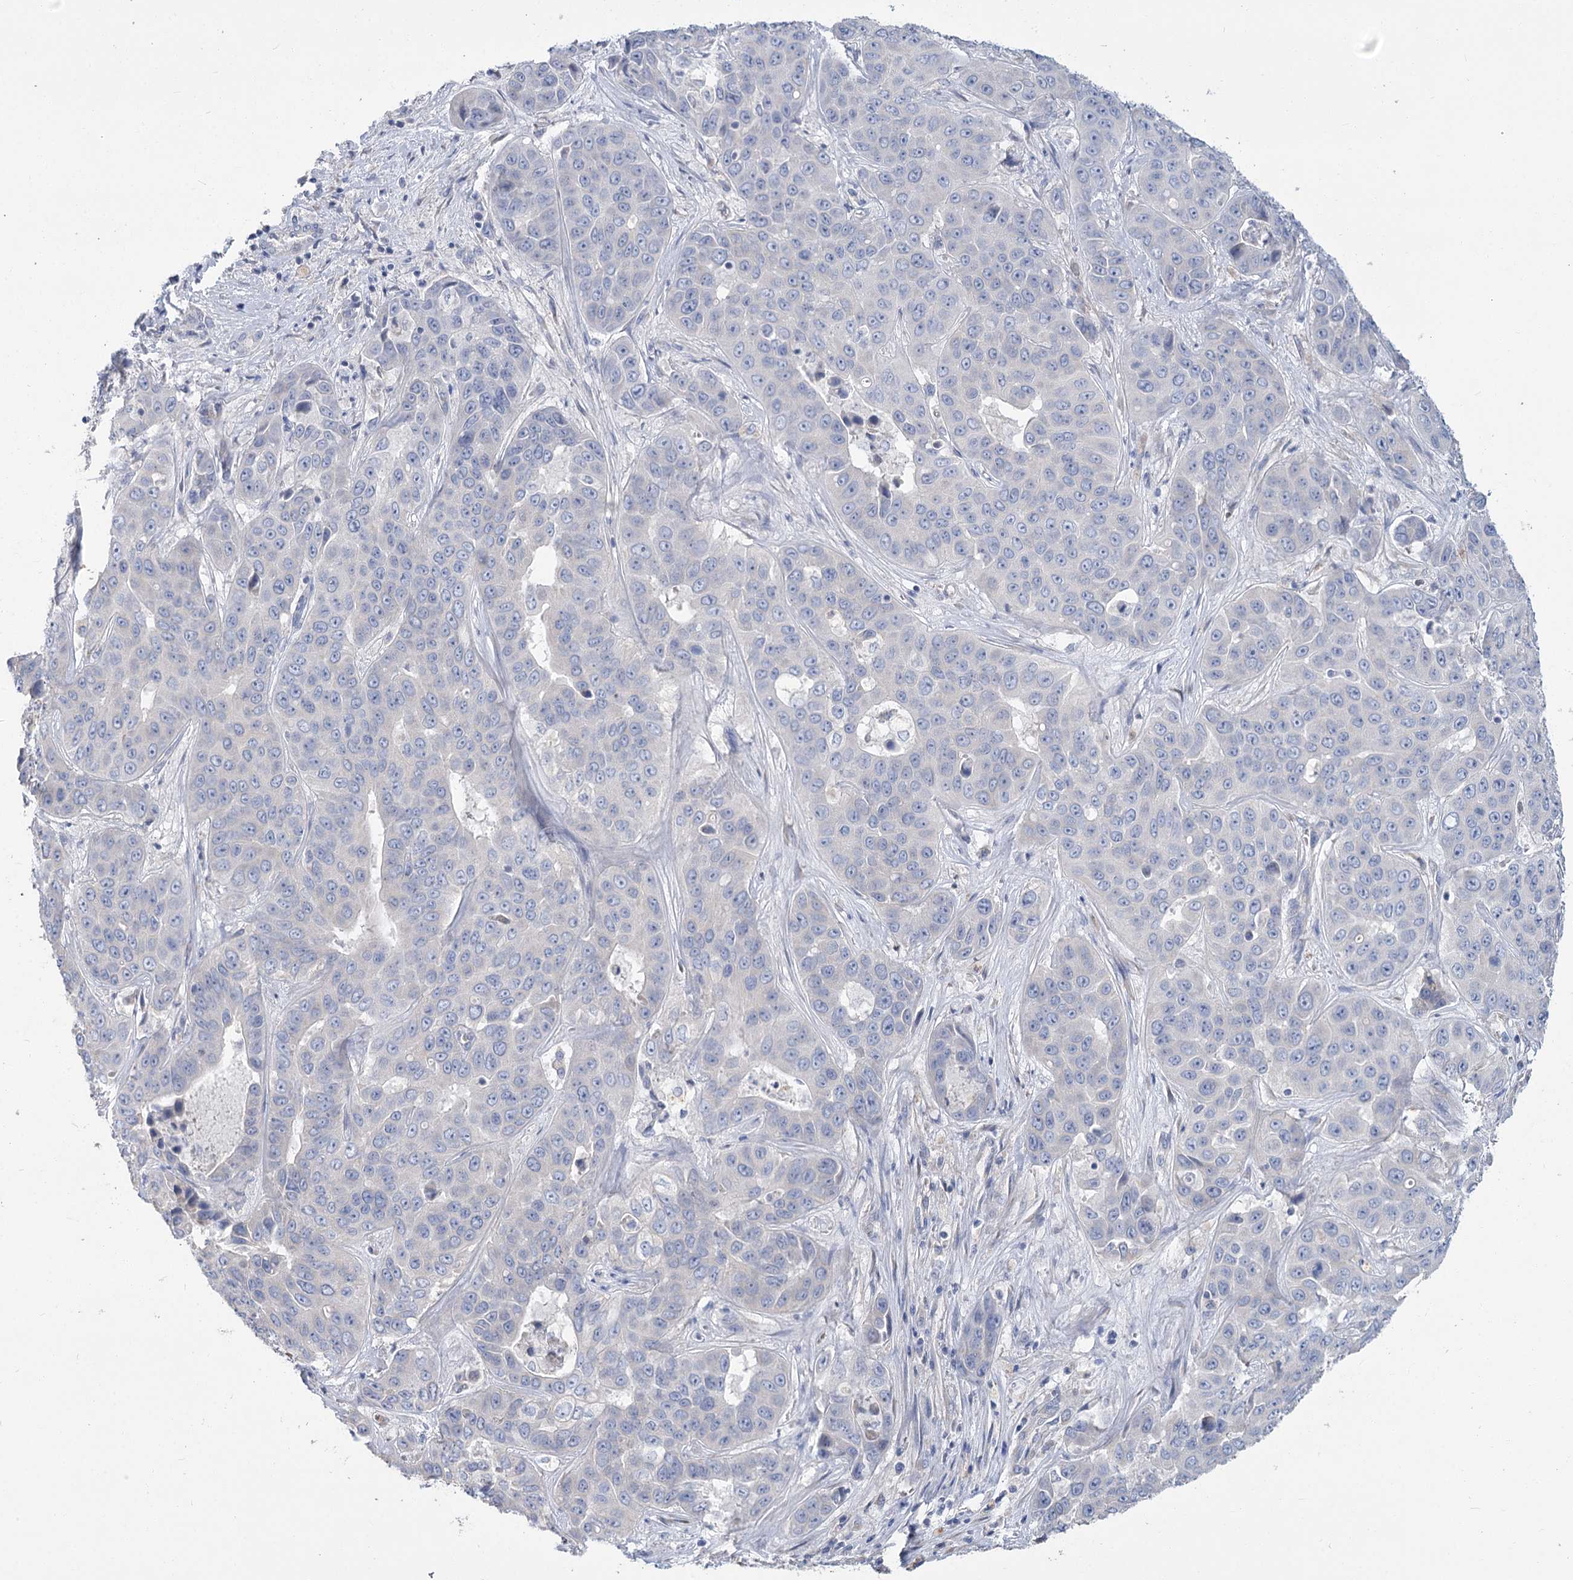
{"staining": {"intensity": "negative", "quantity": "none", "location": "none"}, "tissue": "liver cancer", "cell_type": "Tumor cells", "image_type": "cancer", "snomed": [{"axis": "morphology", "description": "Cholangiocarcinoma"}, {"axis": "topography", "description": "Liver"}], "caption": "High power microscopy photomicrograph of an immunohistochemistry (IHC) micrograph of liver cancer, revealing no significant positivity in tumor cells.", "gene": "SLC9A3", "patient": {"sex": "female", "age": 52}}